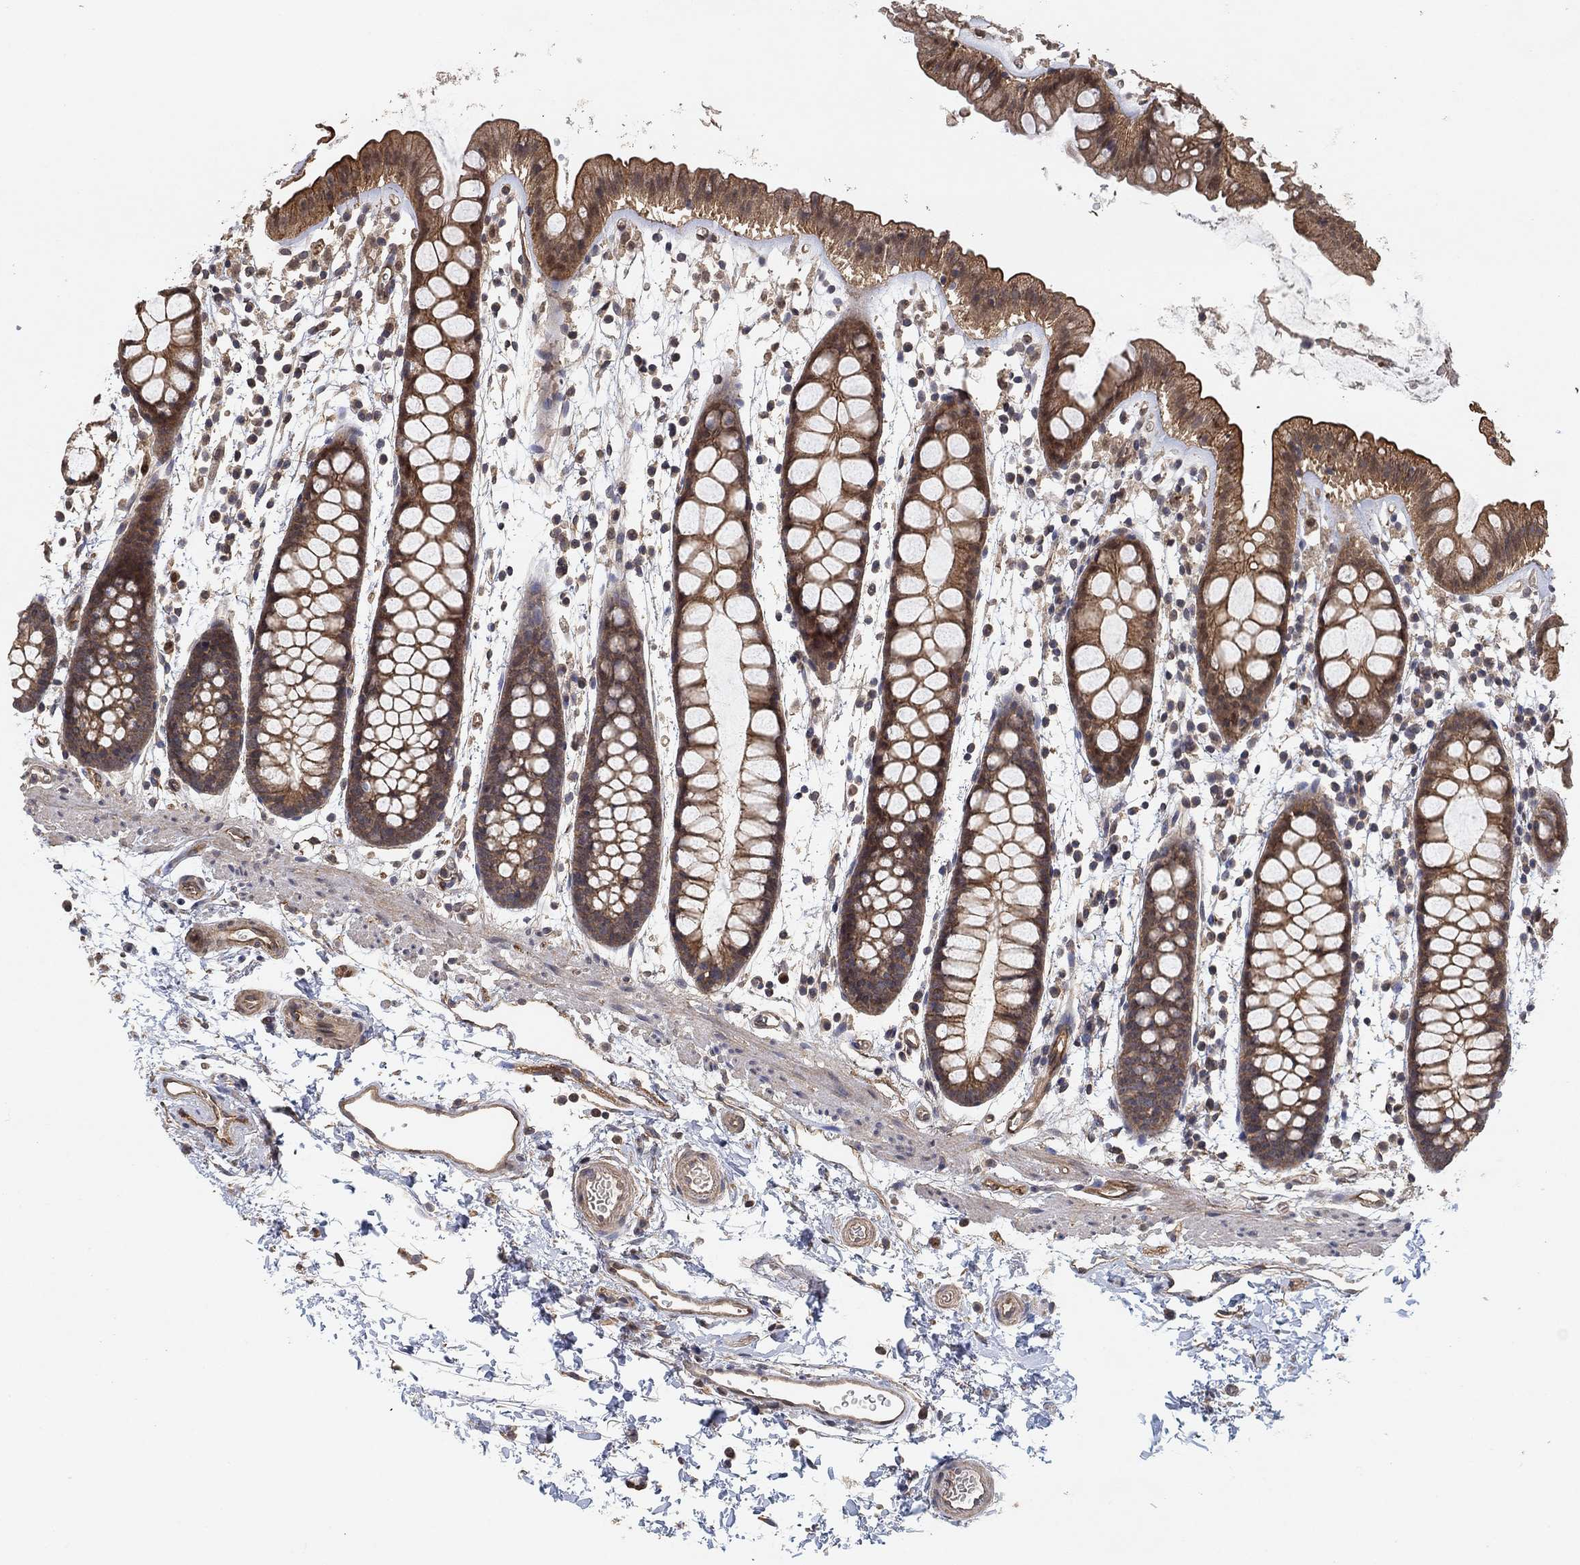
{"staining": {"intensity": "moderate", "quantity": ">75%", "location": "cytoplasmic/membranous"}, "tissue": "rectum", "cell_type": "Glandular cells", "image_type": "normal", "snomed": [{"axis": "morphology", "description": "Normal tissue, NOS"}, {"axis": "topography", "description": "Rectum"}], "caption": "A brown stain labels moderate cytoplasmic/membranous staining of a protein in glandular cells of benign rectum. The protein of interest is stained brown, and the nuclei are stained in blue (DAB (3,3'-diaminobenzidine) IHC with brightfield microscopy, high magnification).", "gene": "MCUR1", "patient": {"sex": "male", "age": 57}}